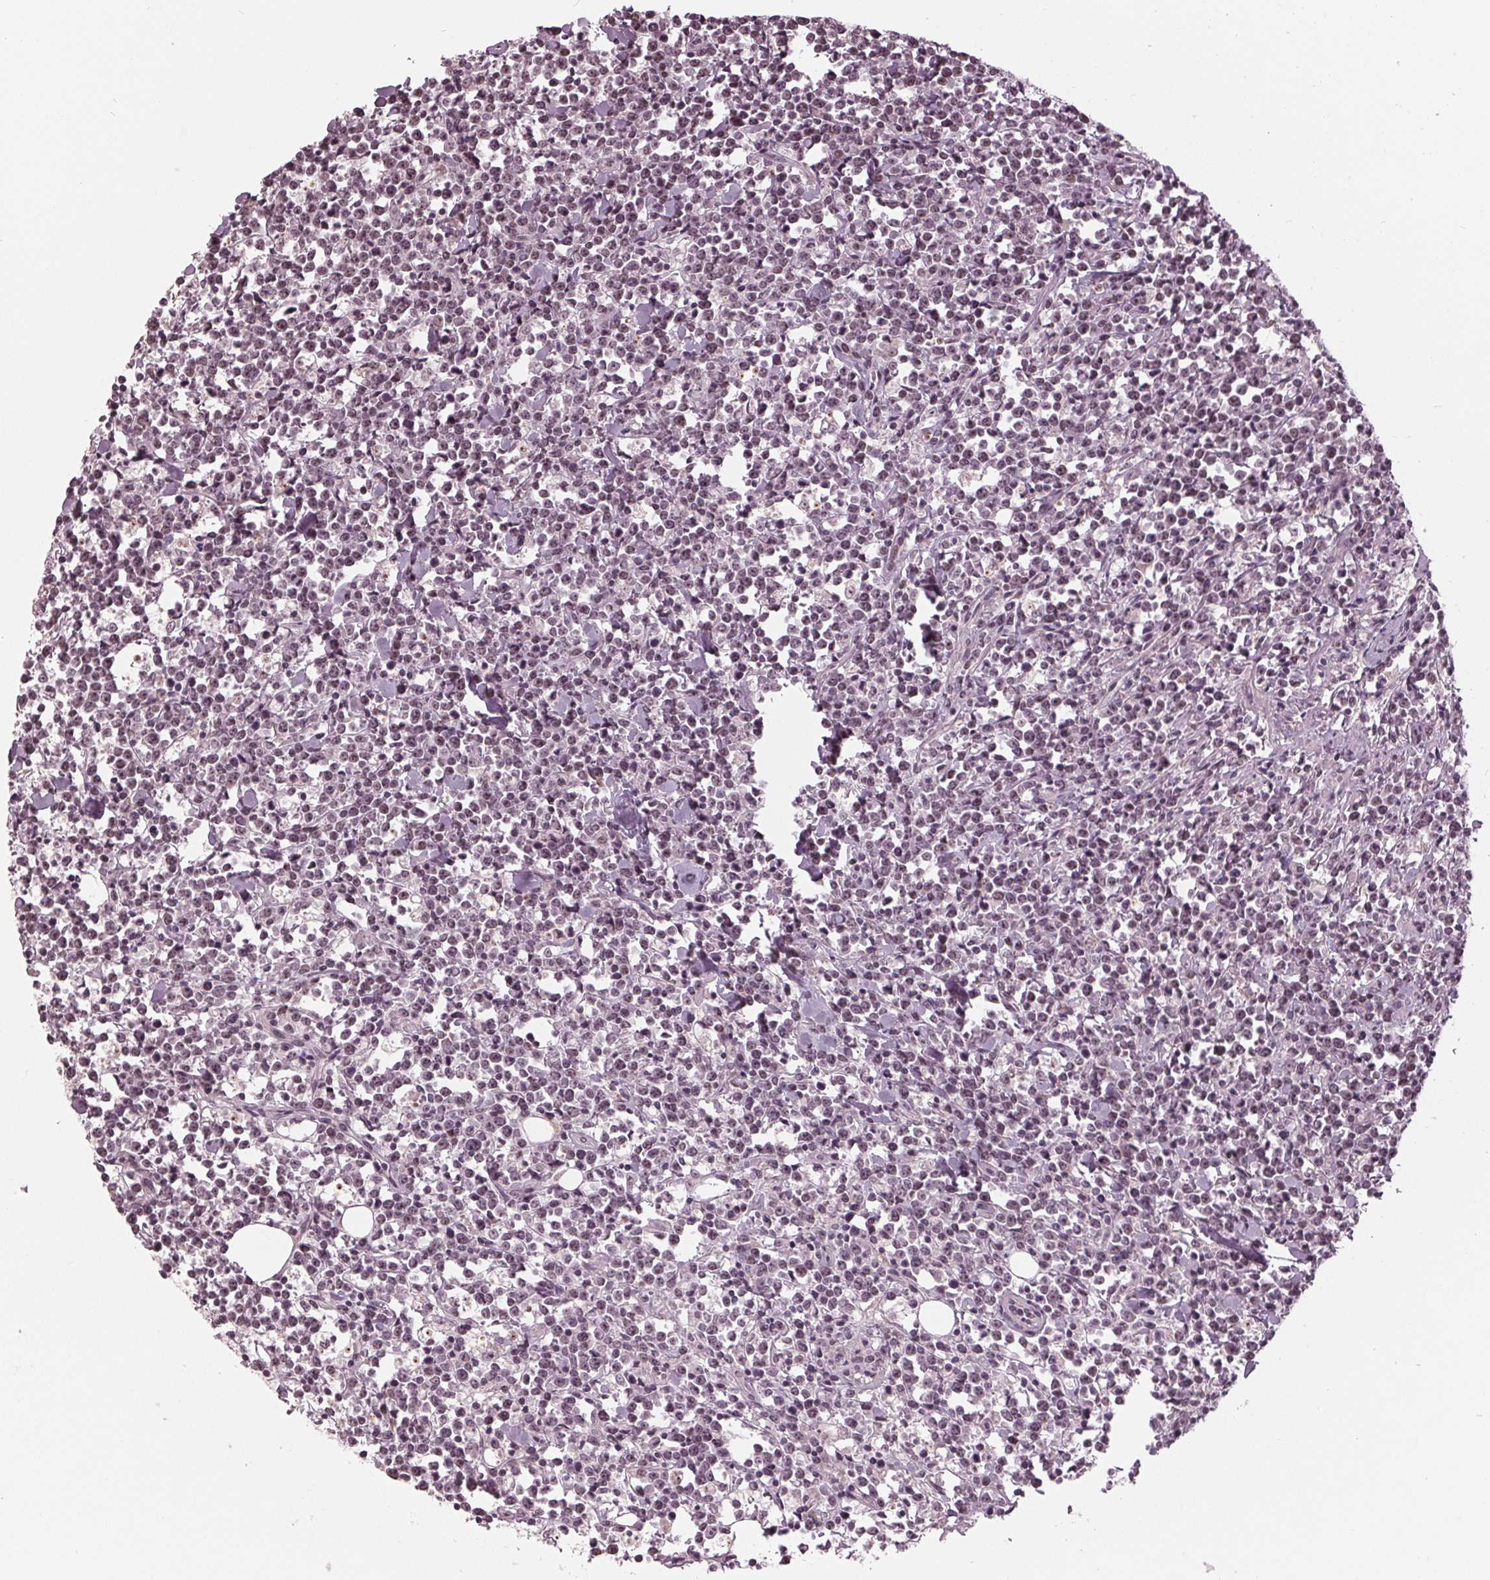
{"staining": {"intensity": "weak", "quantity": "25%-75%", "location": "nuclear"}, "tissue": "lymphoma", "cell_type": "Tumor cells", "image_type": "cancer", "snomed": [{"axis": "morphology", "description": "Malignant lymphoma, non-Hodgkin's type, High grade"}, {"axis": "topography", "description": "Small intestine"}], "caption": "Weak nuclear protein staining is identified in about 25%-75% of tumor cells in malignant lymphoma, non-Hodgkin's type (high-grade). The staining was performed using DAB (3,3'-diaminobenzidine) to visualize the protein expression in brown, while the nuclei were stained in blue with hematoxylin (Magnification: 20x).", "gene": "SLX4", "patient": {"sex": "female", "age": 56}}